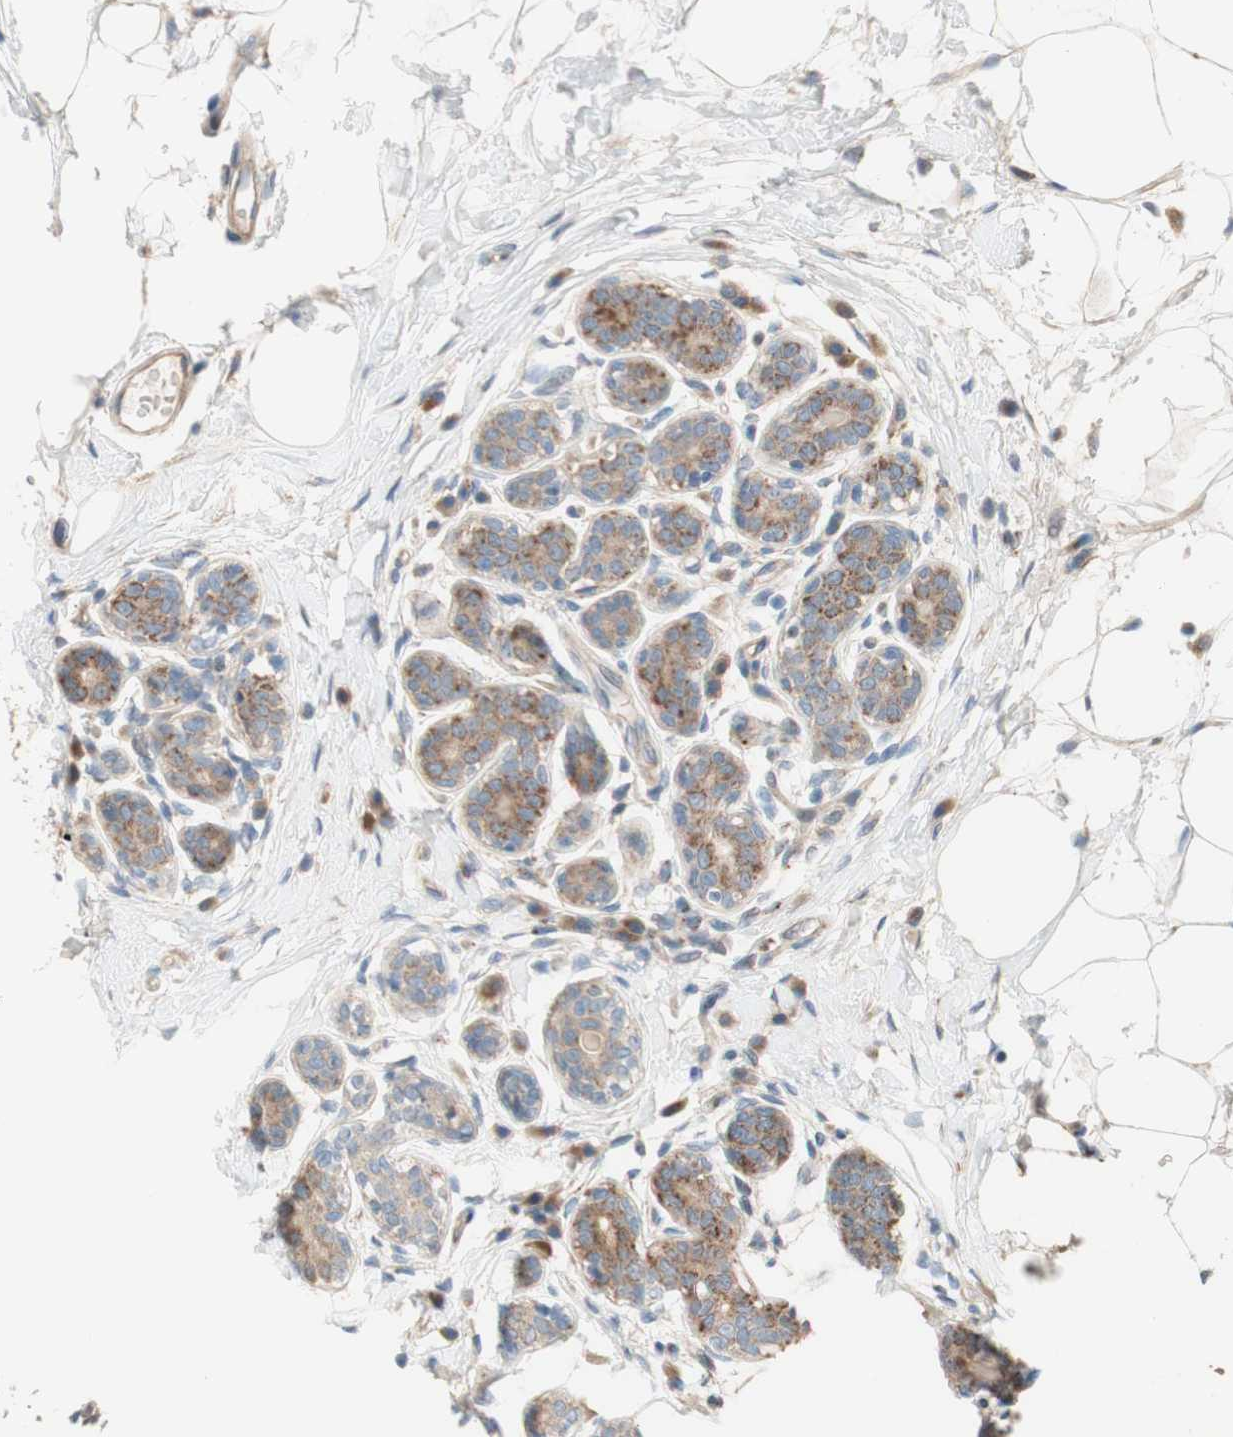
{"staining": {"intensity": "weak", "quantity": ">75%", "location": "cytoplasmic/membranous"}, "tissue": "breast cancer", "cell_type": "Tumor cells", "image_type": "cancer", "snomed": [{"axis": "morphology", "description": "Normal tissue, NOS"}, {"axis": "morphology", "description": "Duct carcinoma"}, {"axis": "topography", "description": "Breast"}], "caption": "An image of human breast infiltrating ductal carcinoma stained for a protein reveals weak cytoplasmic/membranous brown staining in tumor cells.", "gene": "PTPN21", "patient": {"sex": "female", "age": 39}}